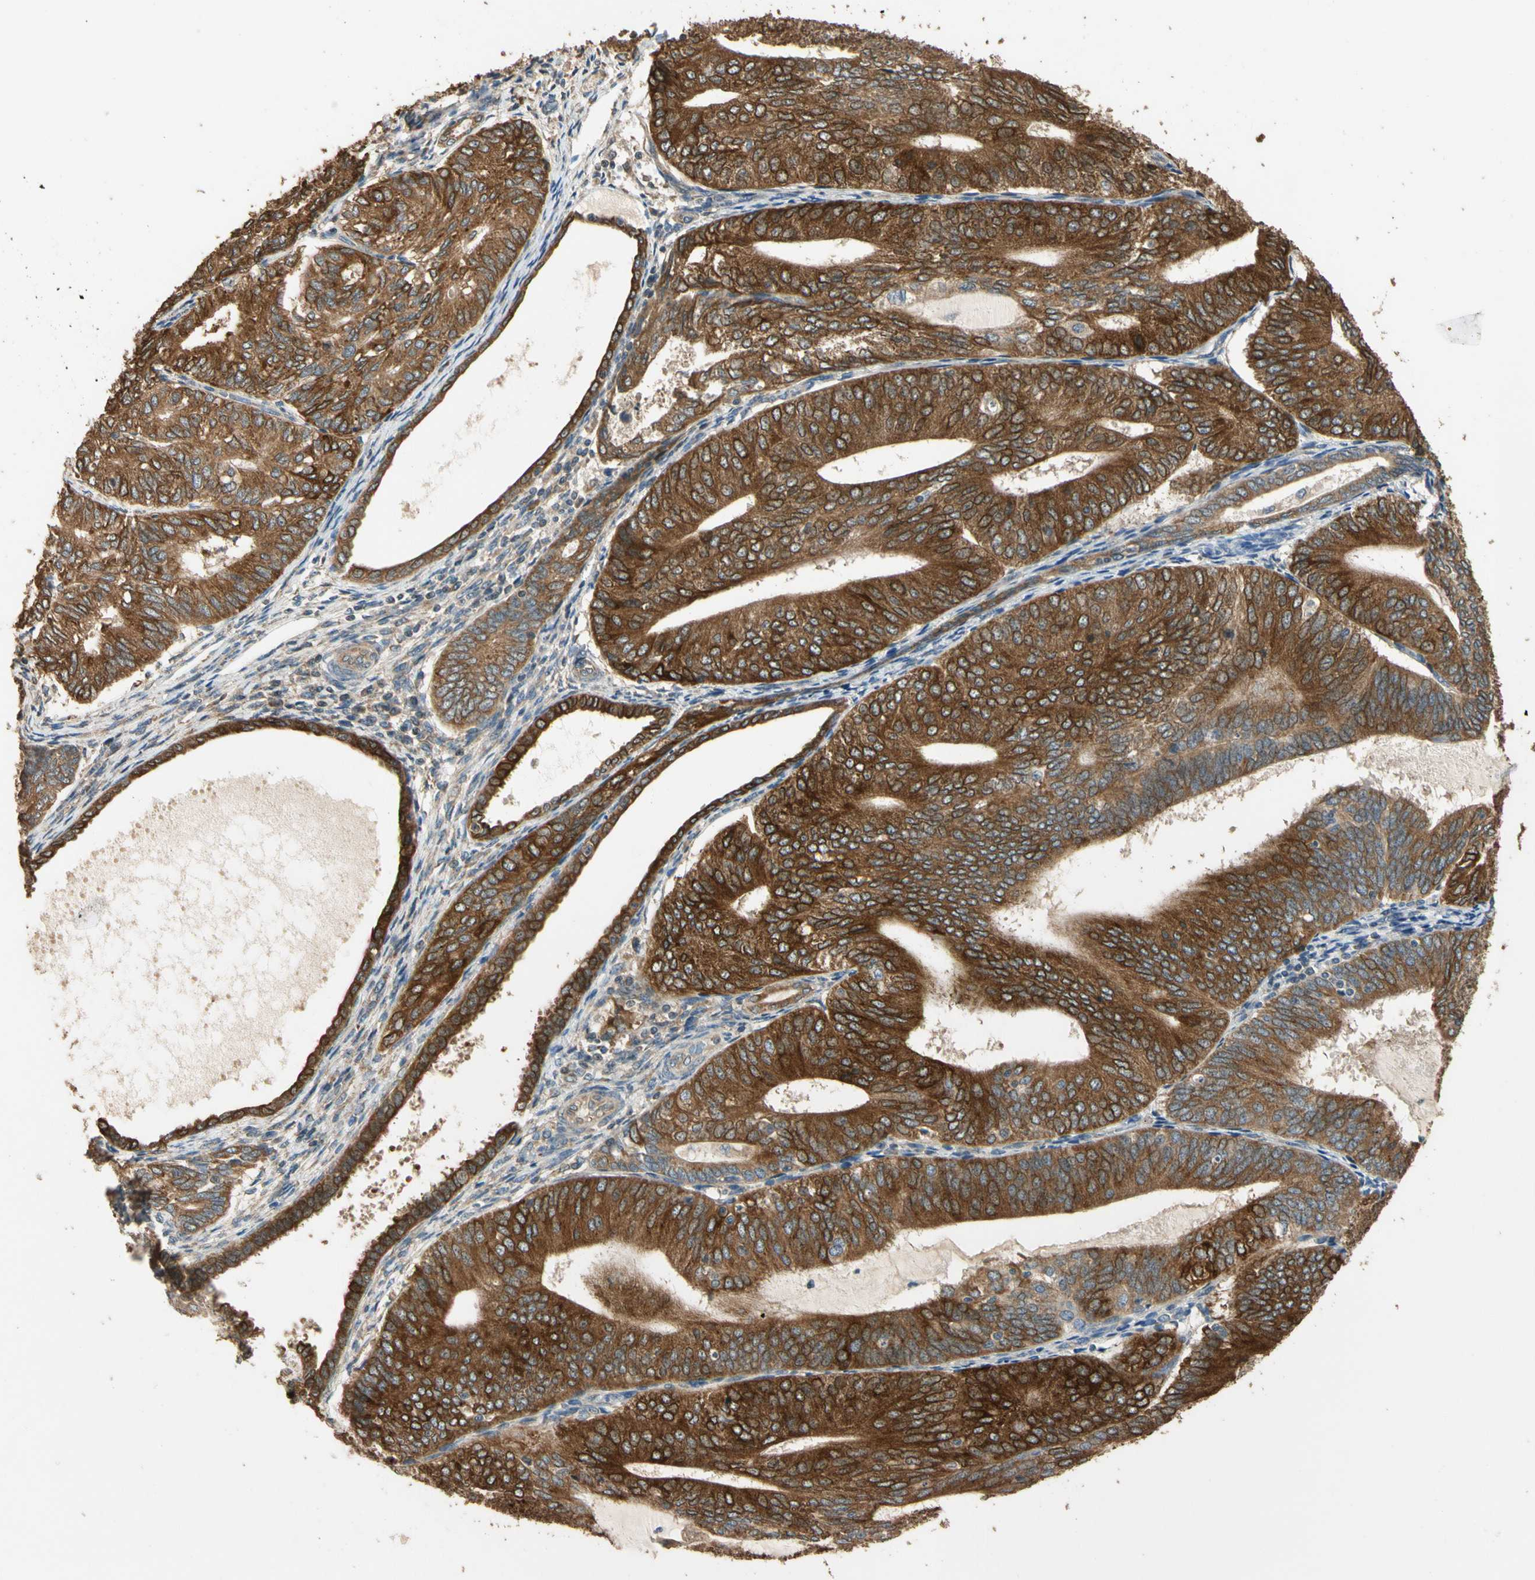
{"staining": {"intensity": "strong", "quantity": ">75%", "location": "cytoplasmic/membranous"}, "tissue": "endometrial cancer", "cell_type": "Tumor cells", "image_type": "cancer", "snomed": [{"axis": "morphology", "description": "Adenocarcinoma, NOS"}, {"axis": "topography", "description": "Endometrium"}], "caption": "Endometrial cancer (adenocarcinoma) stained with a protein marker exhibits strong staining in tumor cells.", "gene": "STX18", "patient": {"sex": "female", "age": 81}}